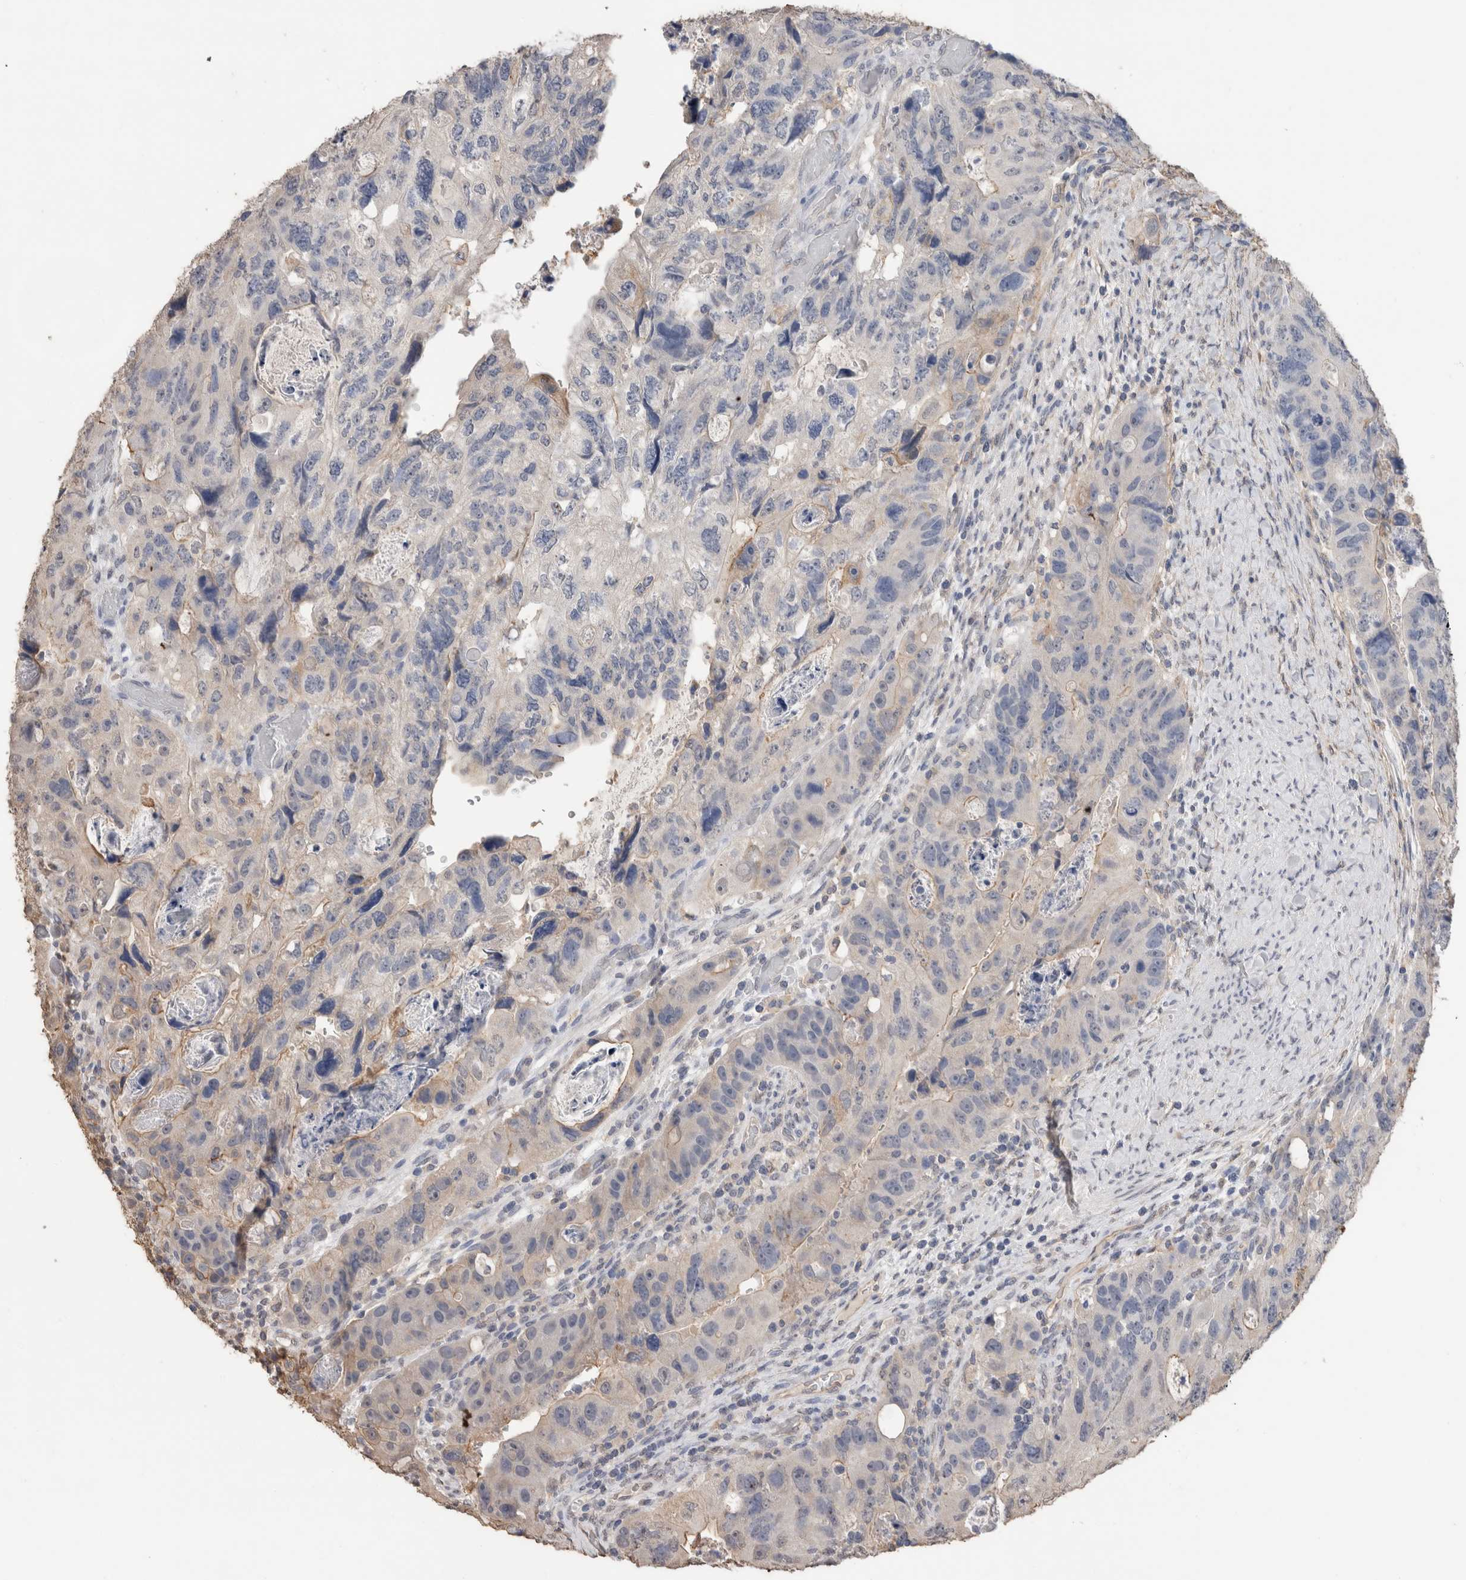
{"staining": {"intensity": "negative", "quantity": "none", "location": "none"}, "tissue": "colorectal cancer", "cell_type": "Tumor cells", "image_type": "cancer", "snomed": [{"axis": "morphology", "description": "Adenocarcinoma, NOS"}, {"axis": "topography", "description": "Rectum"}], "caption": "The immunohistochemistry (IHC) image has no significant staining in tumor cells of colorectal adenocarcinoma tissue. (Stains: DAB (3,3'-diaminobenzidine) immunohistochemistry (IHC) with hematoxylin counter stain, Microscopy: brightfield microscopy at high magnification).", "gene": "S100A10", "patient": {"sex": "male", "age": 59}}